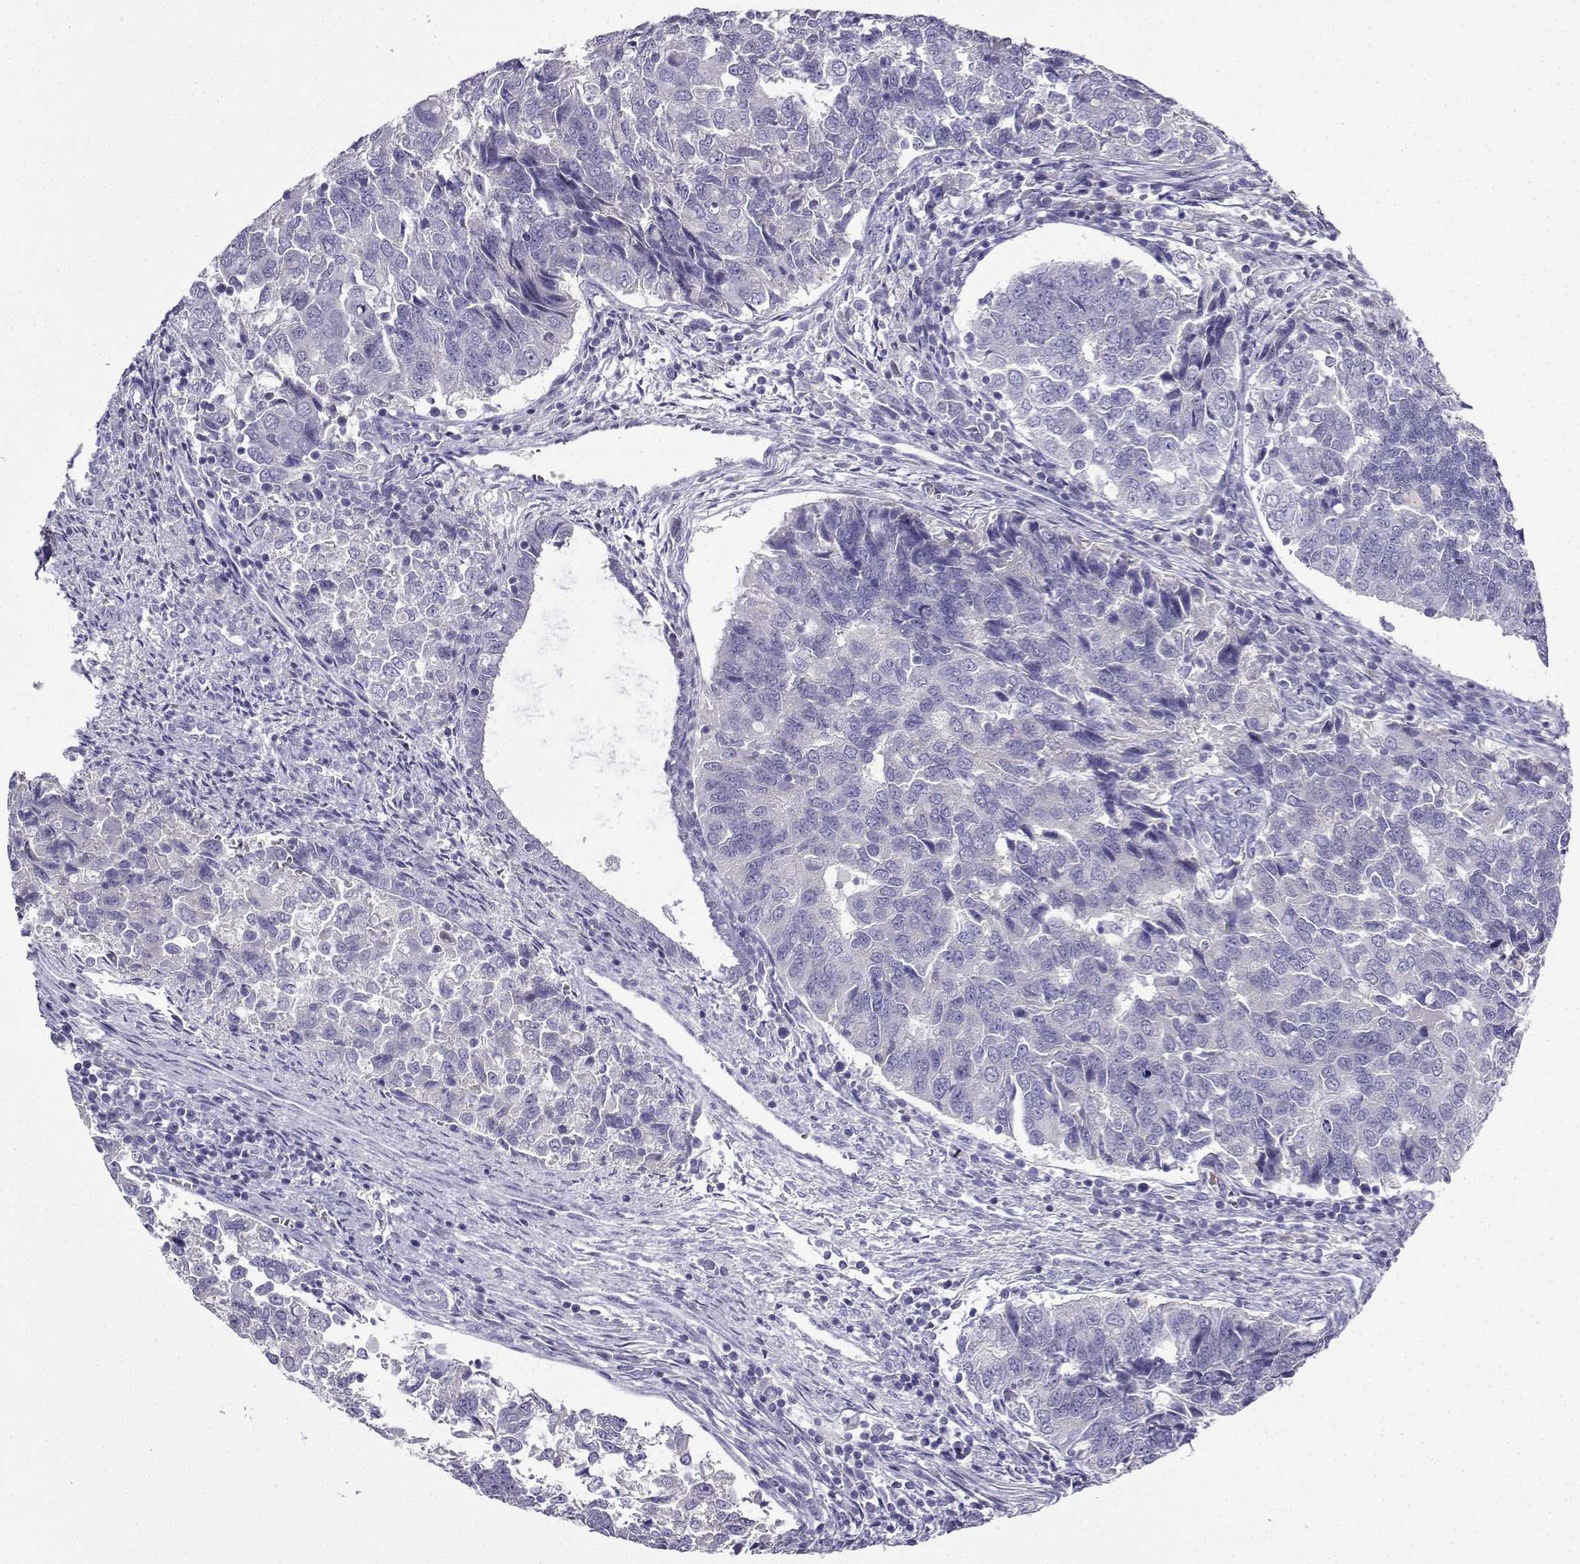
{"staining": {"intensity": "negative", "quantity": "none", "location": "none"}, "tissue": "endometrial cancer", "cell_type": "Tumor cells", "image_type": "cancer", "snomed": [{"axis": "morphology", "description": "Adenocarcinoma, NOS"}, {"axis": "topography", "description": "Endometrium"}], "caption": "Immunohistochemical staining of endometrial adenocarcinoma reveals no significant staining in tumor cells.", "gene": "LINGO1", "patient": {"sex": "female", "age": 43}}